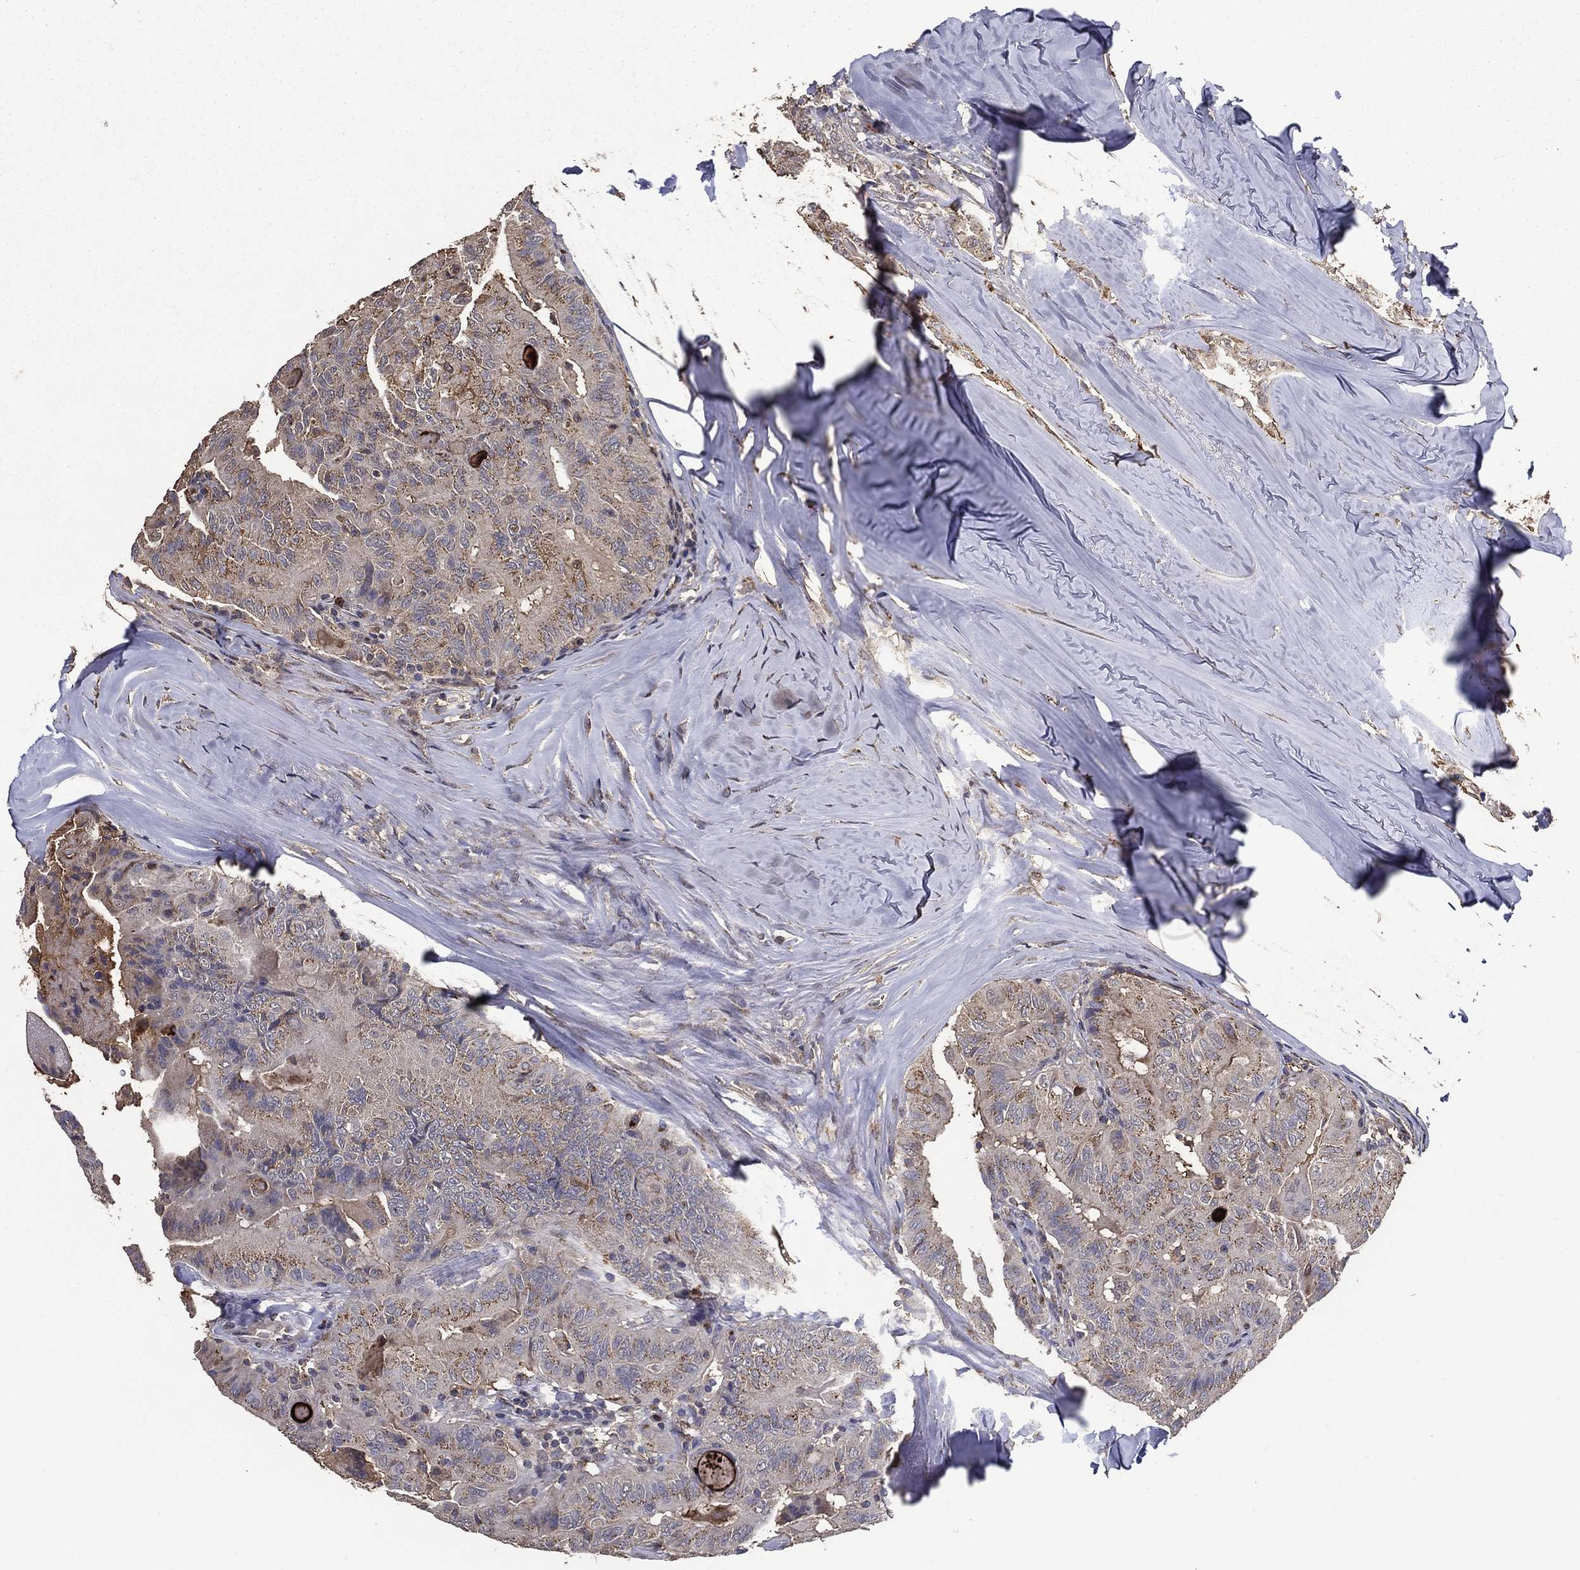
{"staining": {"intensity": "moderate", "quantity": "25%-75%", "location": "cytoplasmic/membranous"}, "tissue": "thyroid cancer", "cell_type": "Tumor cells", "image_type": "cancer", "snomed": [{"axis": "morphology", "description": "Papillary adenocarcinoma, NOS"}, {"axis": "topography", "description": "Thyroid gland"}], "caption": "Protein staining of papillary adenocarcinoma (thyroid) tissue displays moderate cytoplasmic/membranous positivity in approximately 25%-75% of tumor cells. (brown staining indicates protein expression, while blue staining denotes nuclei).", "gene": "GPR183", "patient": {"sex": "female", "age": 68}}